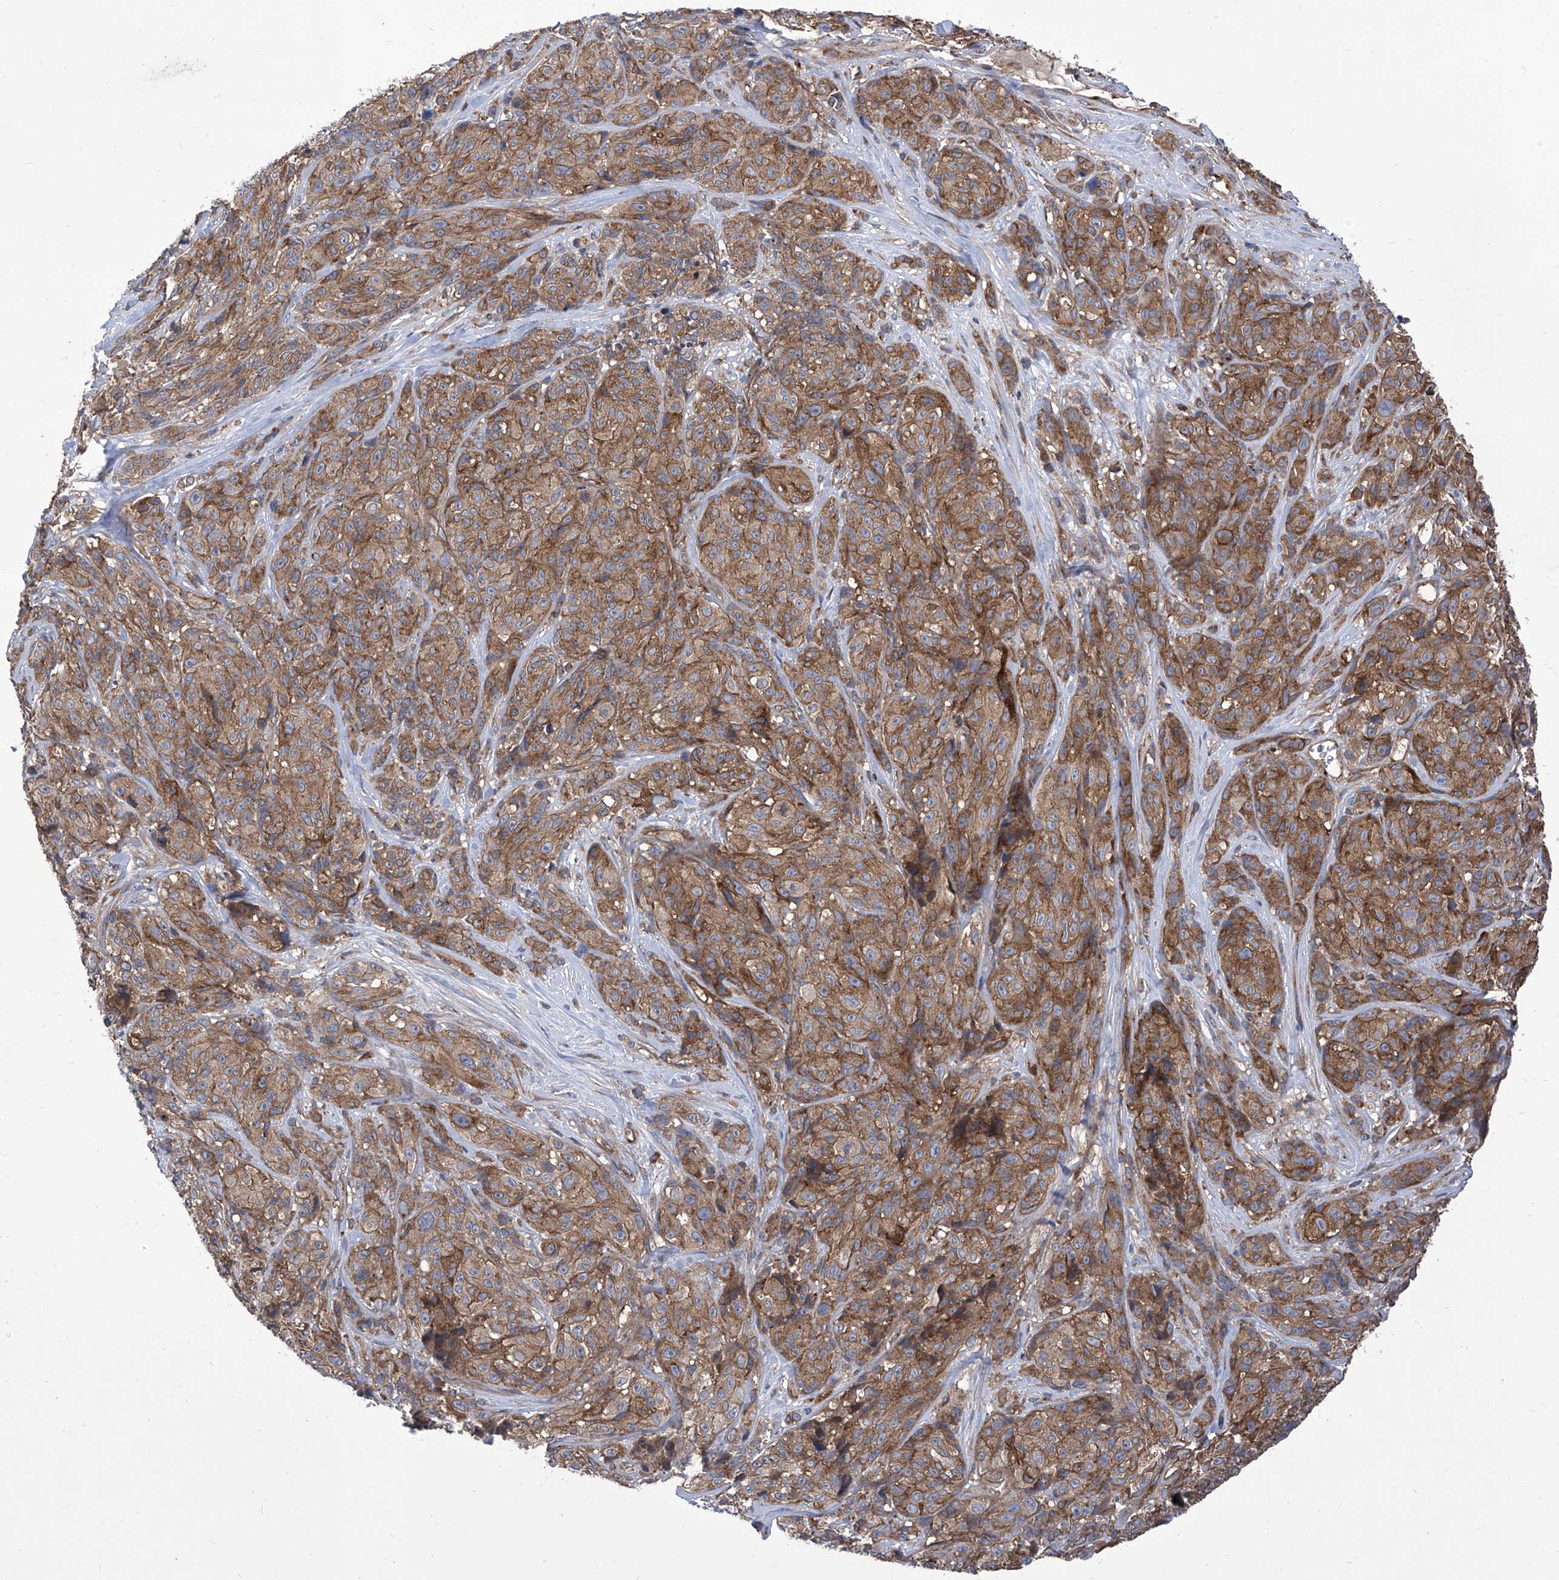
{"staining": {"intensity": "moderate", "quantity": ">75%", "location": "cytoplasmic/membranous"}, "tissue": "melanoma", "cell_type": "Tumor cells", "image_type": "cancer", "snomed": [{"axis": "morphology", "description": "Malignant melanoma, NOS"}, {"axis": "topography", "description": "Skin"}], "caption": "Immunohistochemical staining of human melanoma shows medium levels of moderate cytoplasmic/membranous positivity in approximately >75% of tumor cells.", "gene": "TJAP1", "patient": {"sex": "male", "age": 73}}